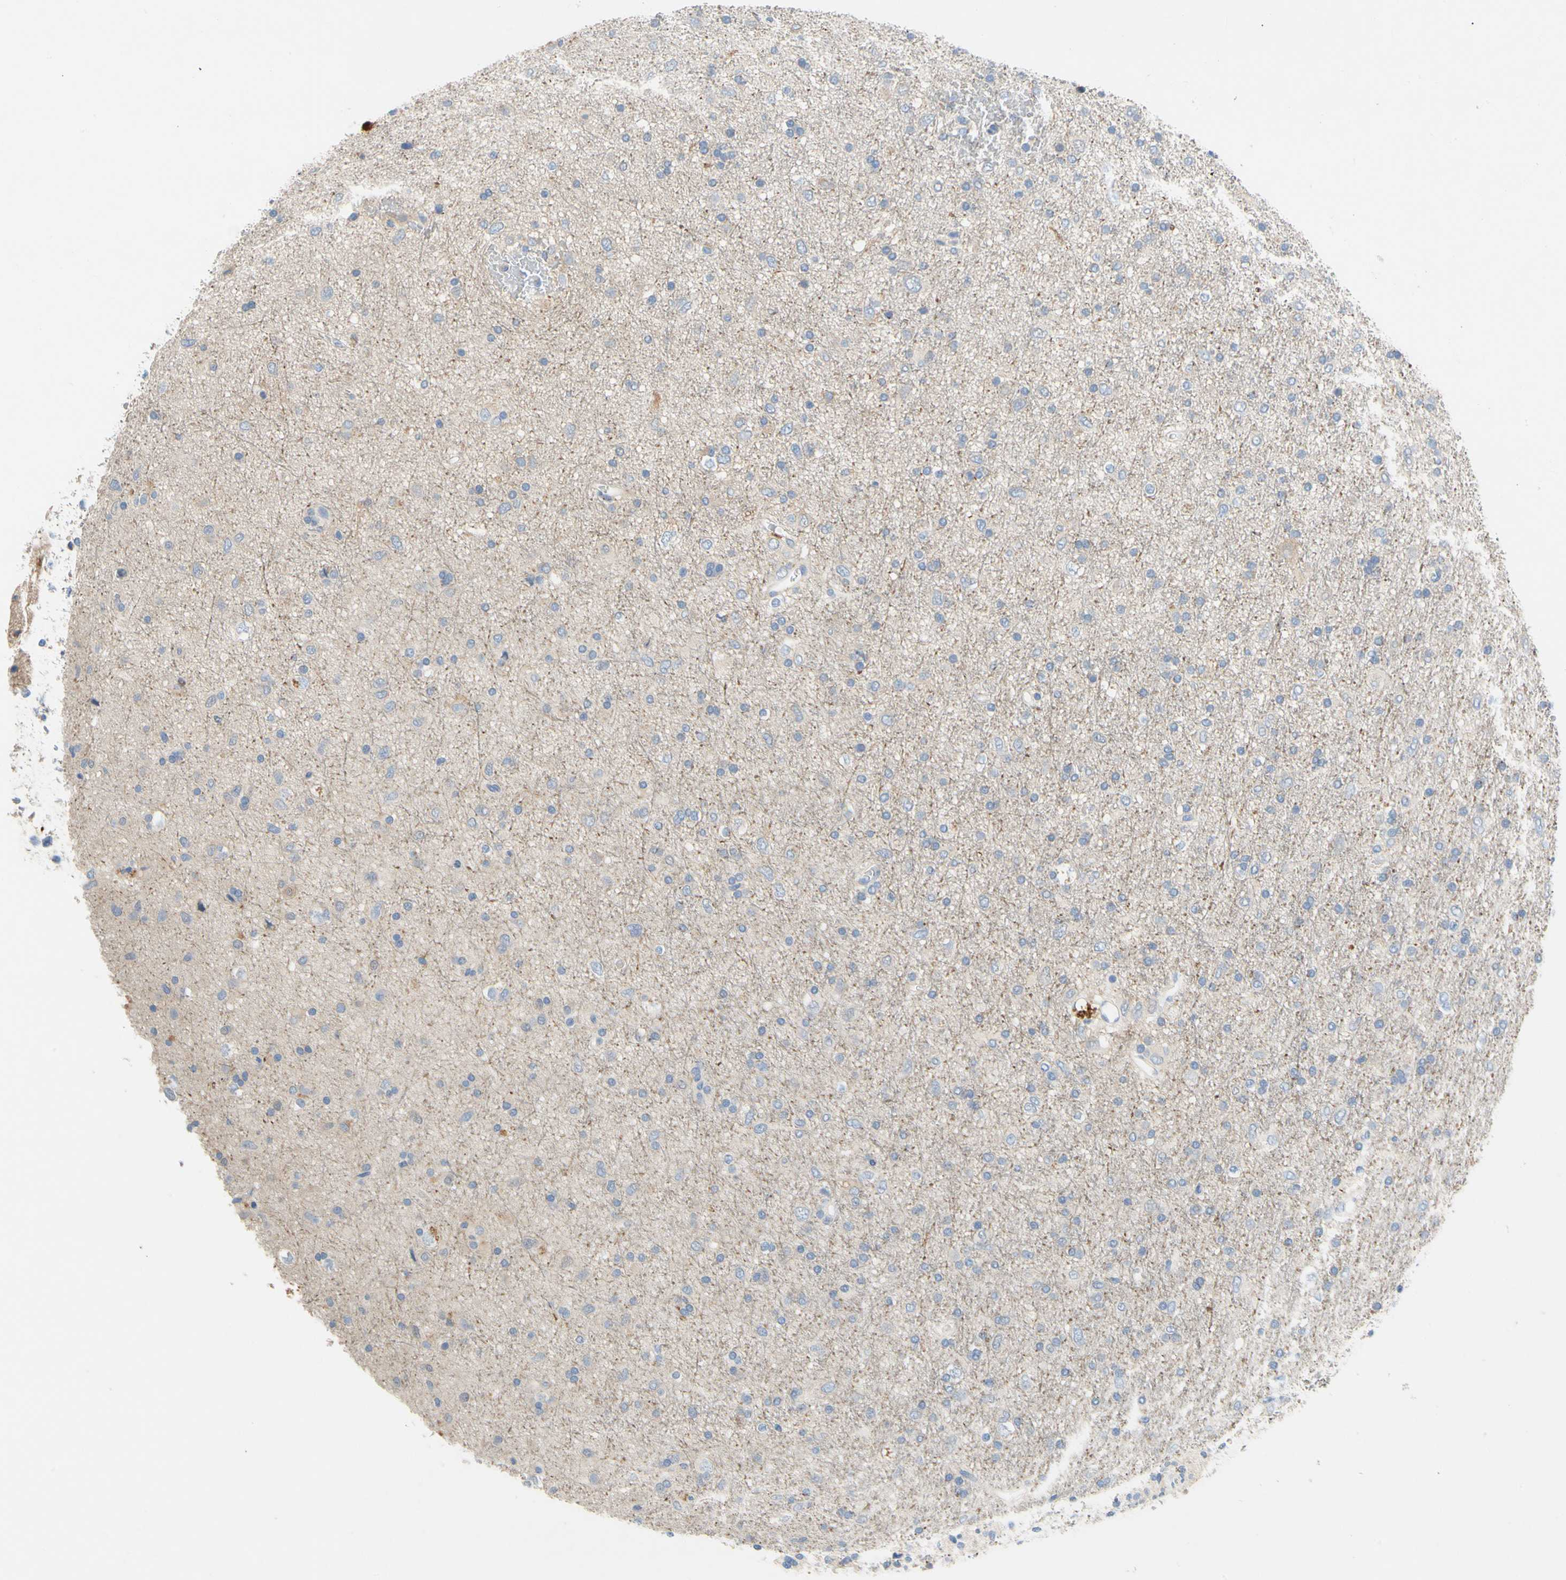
{"staining": {"intensity": "negative", "quantity": "none", "location": "none"}, "tissue": "glioma", "cell_type": "Tumor cells", "image_type": "cancer", "snomed": [{"axis": "morphology", "description": "Glioma, malignant, Low grade"}, {"axis": "topography", "description": "Brain"}], "caption": "High power microscopy image of an IHC image of glioma, revealing no significant staining in tumor cells.", "gene": "CCM2L", "patient": {"sex": "male", "age": 77}}